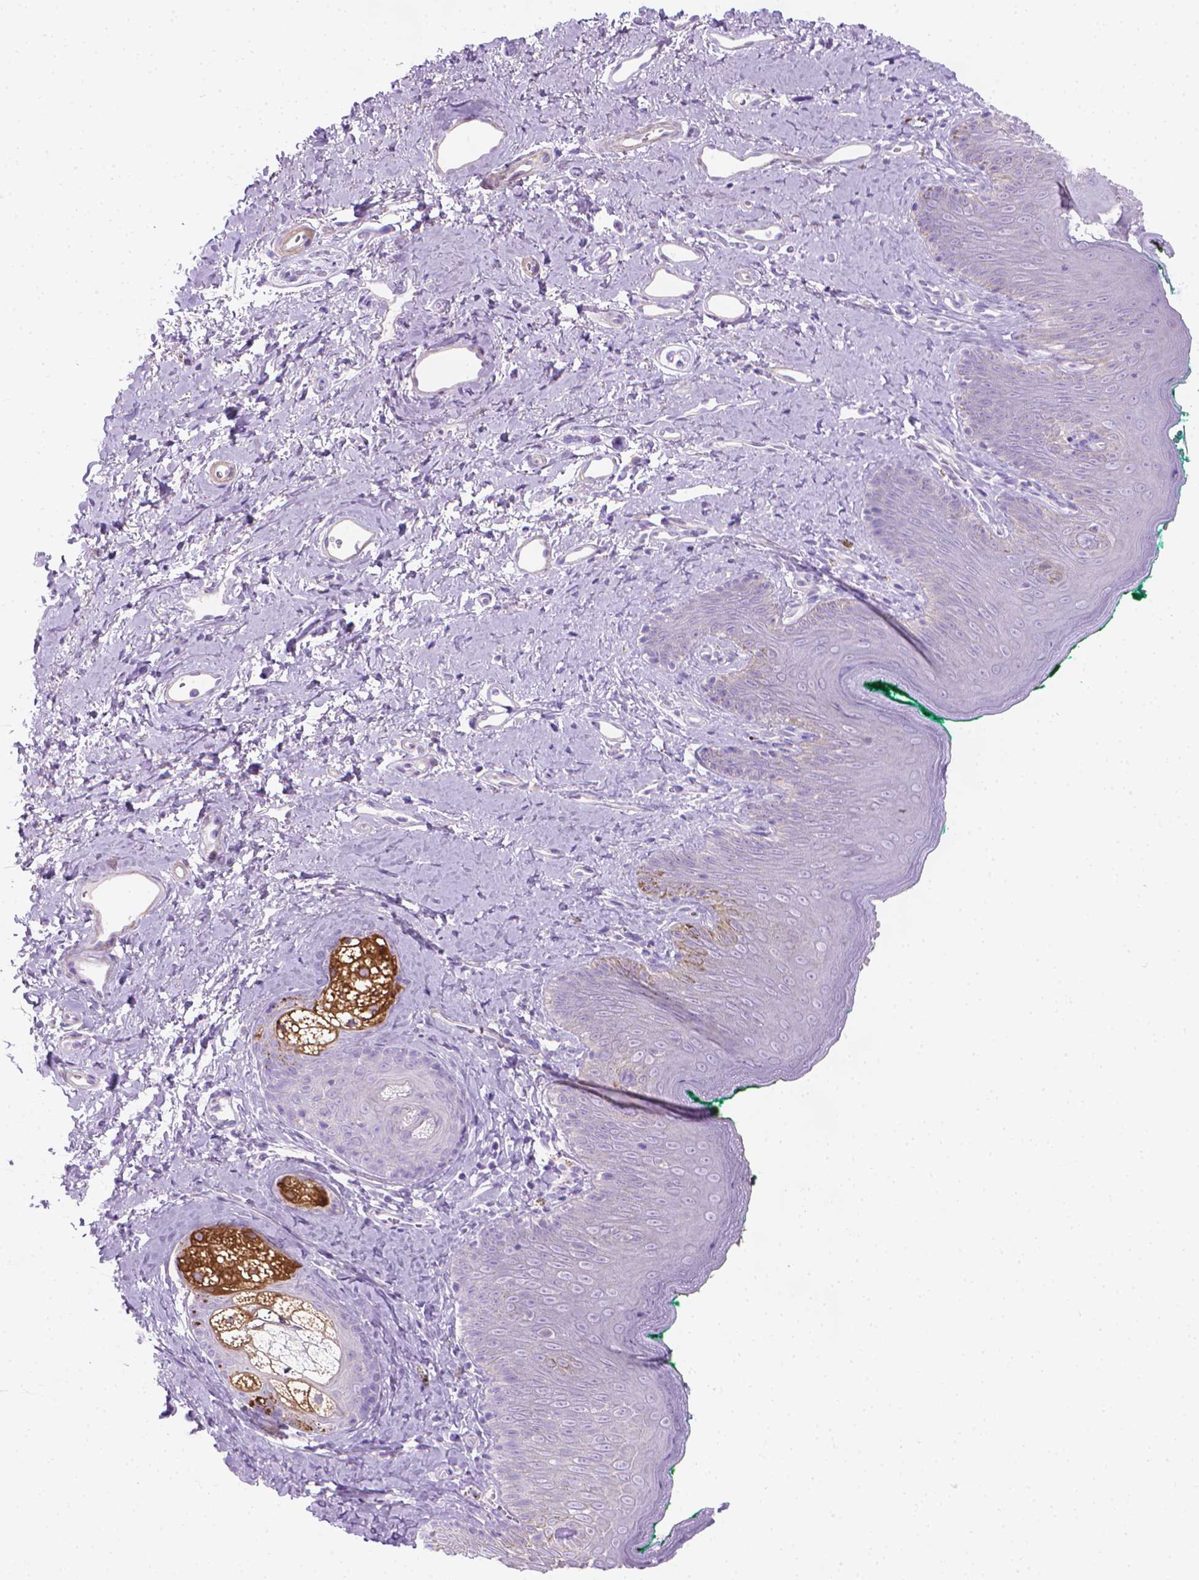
{"staining": {"intensity": "negative", "quantity": "none", "location": "none"}, "tissue": "skin", "cell_type": "Epidermal cells", "image_type": "normal", "snomed": [{"axis": "morphology", "description": "Normal tissue, NOS"}, {"axis": "topography", "description": "Vulva"}], "caption": "Epidermal cells are negative for brown protein staining in benign skin. Nuclei are stained in blue.", "gene": "FASN", "patient": {"sex": "female", "age": 66}}